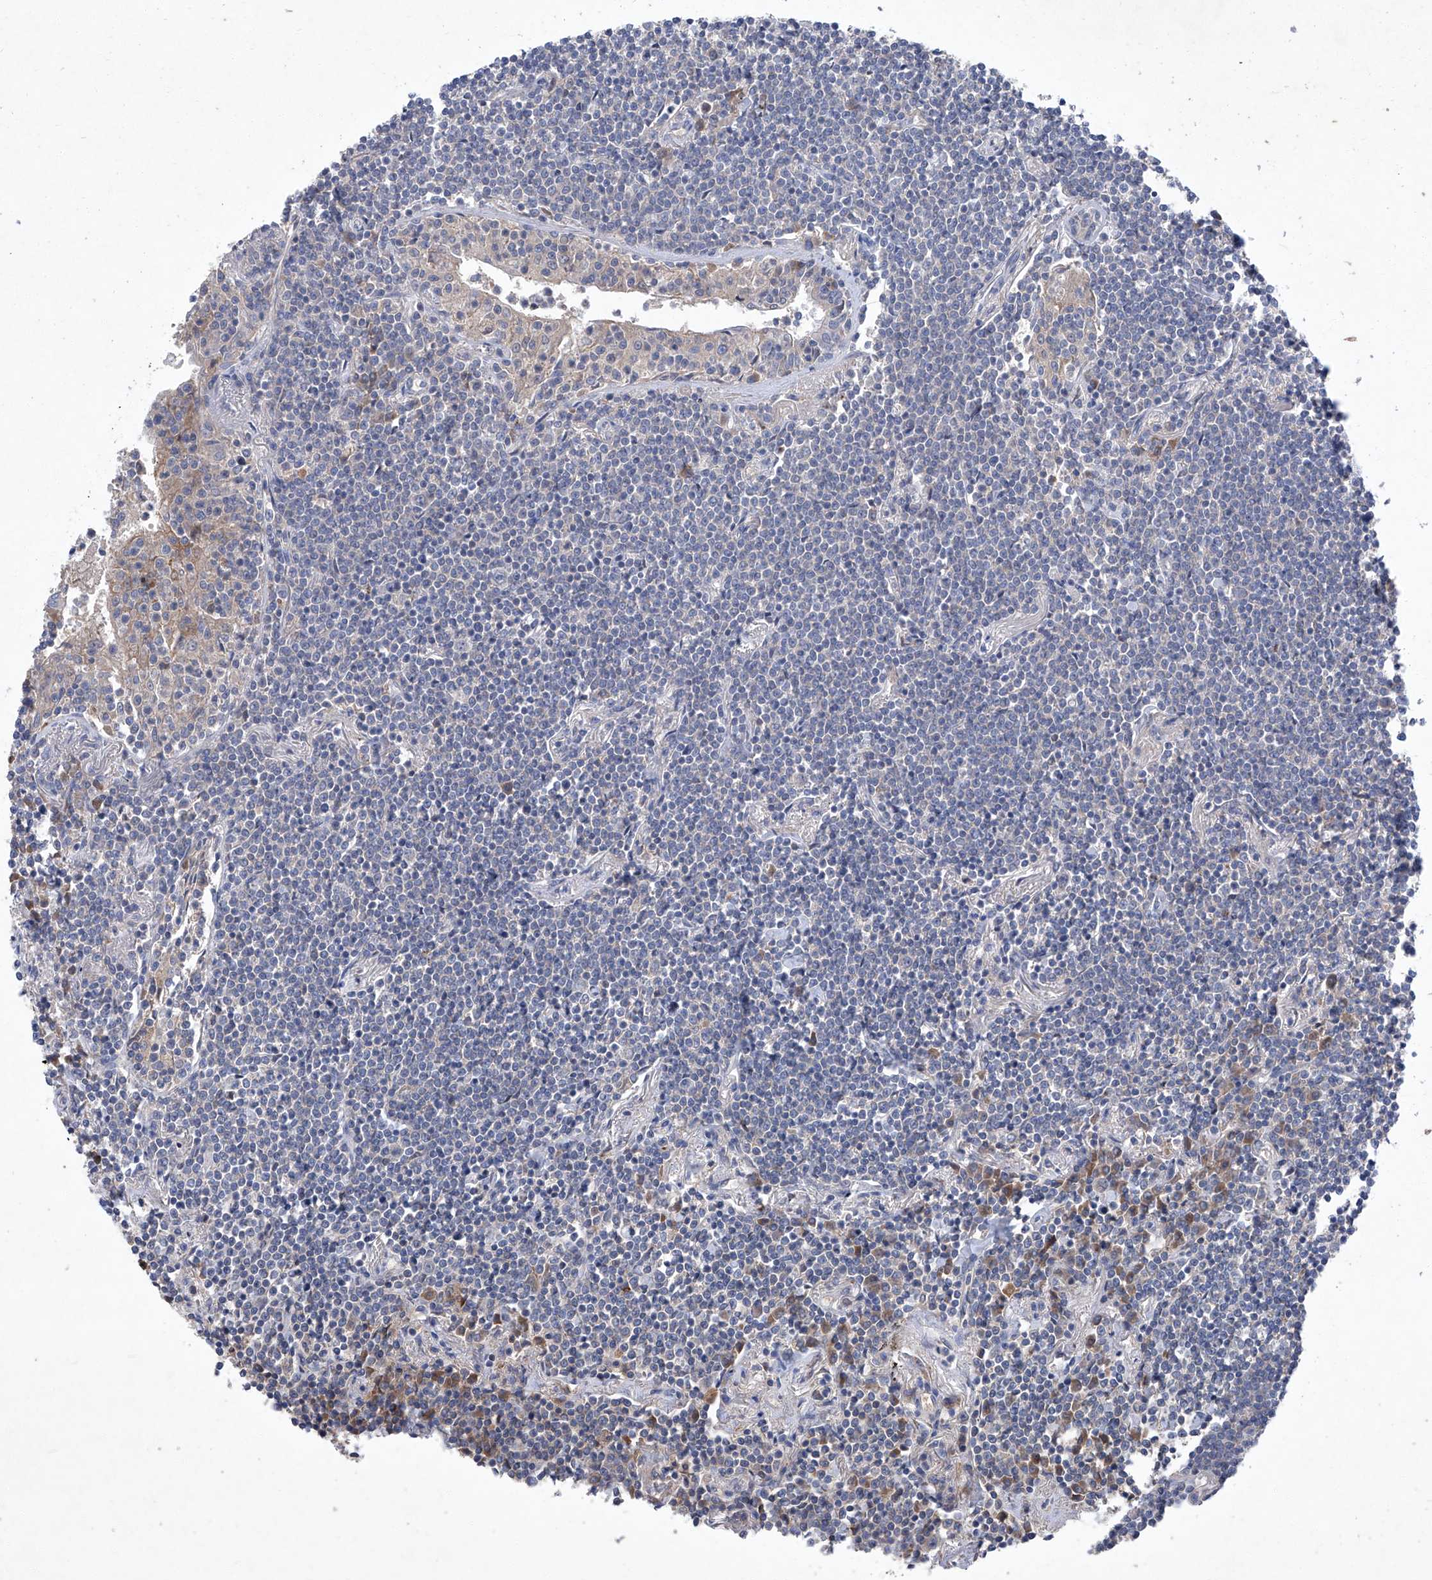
{"staining": {"intensity": "negative", "quantity": "none", "location": "none"}, "tissue": "lymphoma", "cell_type": "Tumor cells", "image_type": "cancer", "snomed": [{"axis": "morphology", "description": "Malignant lymphoma, non-Hodgkin's type, Low grade"}, {"axis": "topography", "description": "Lung"}], "caption": "Tumor cells show no significant protein expression in malignant lymphoma, non-Hodgkin's type (low-grade). (Brightfield microscopy of DAB immunohistochemistry (IHC) at high magnification).", "gene": "SBK2", "patient": {"sex": "female", "age": 71}}